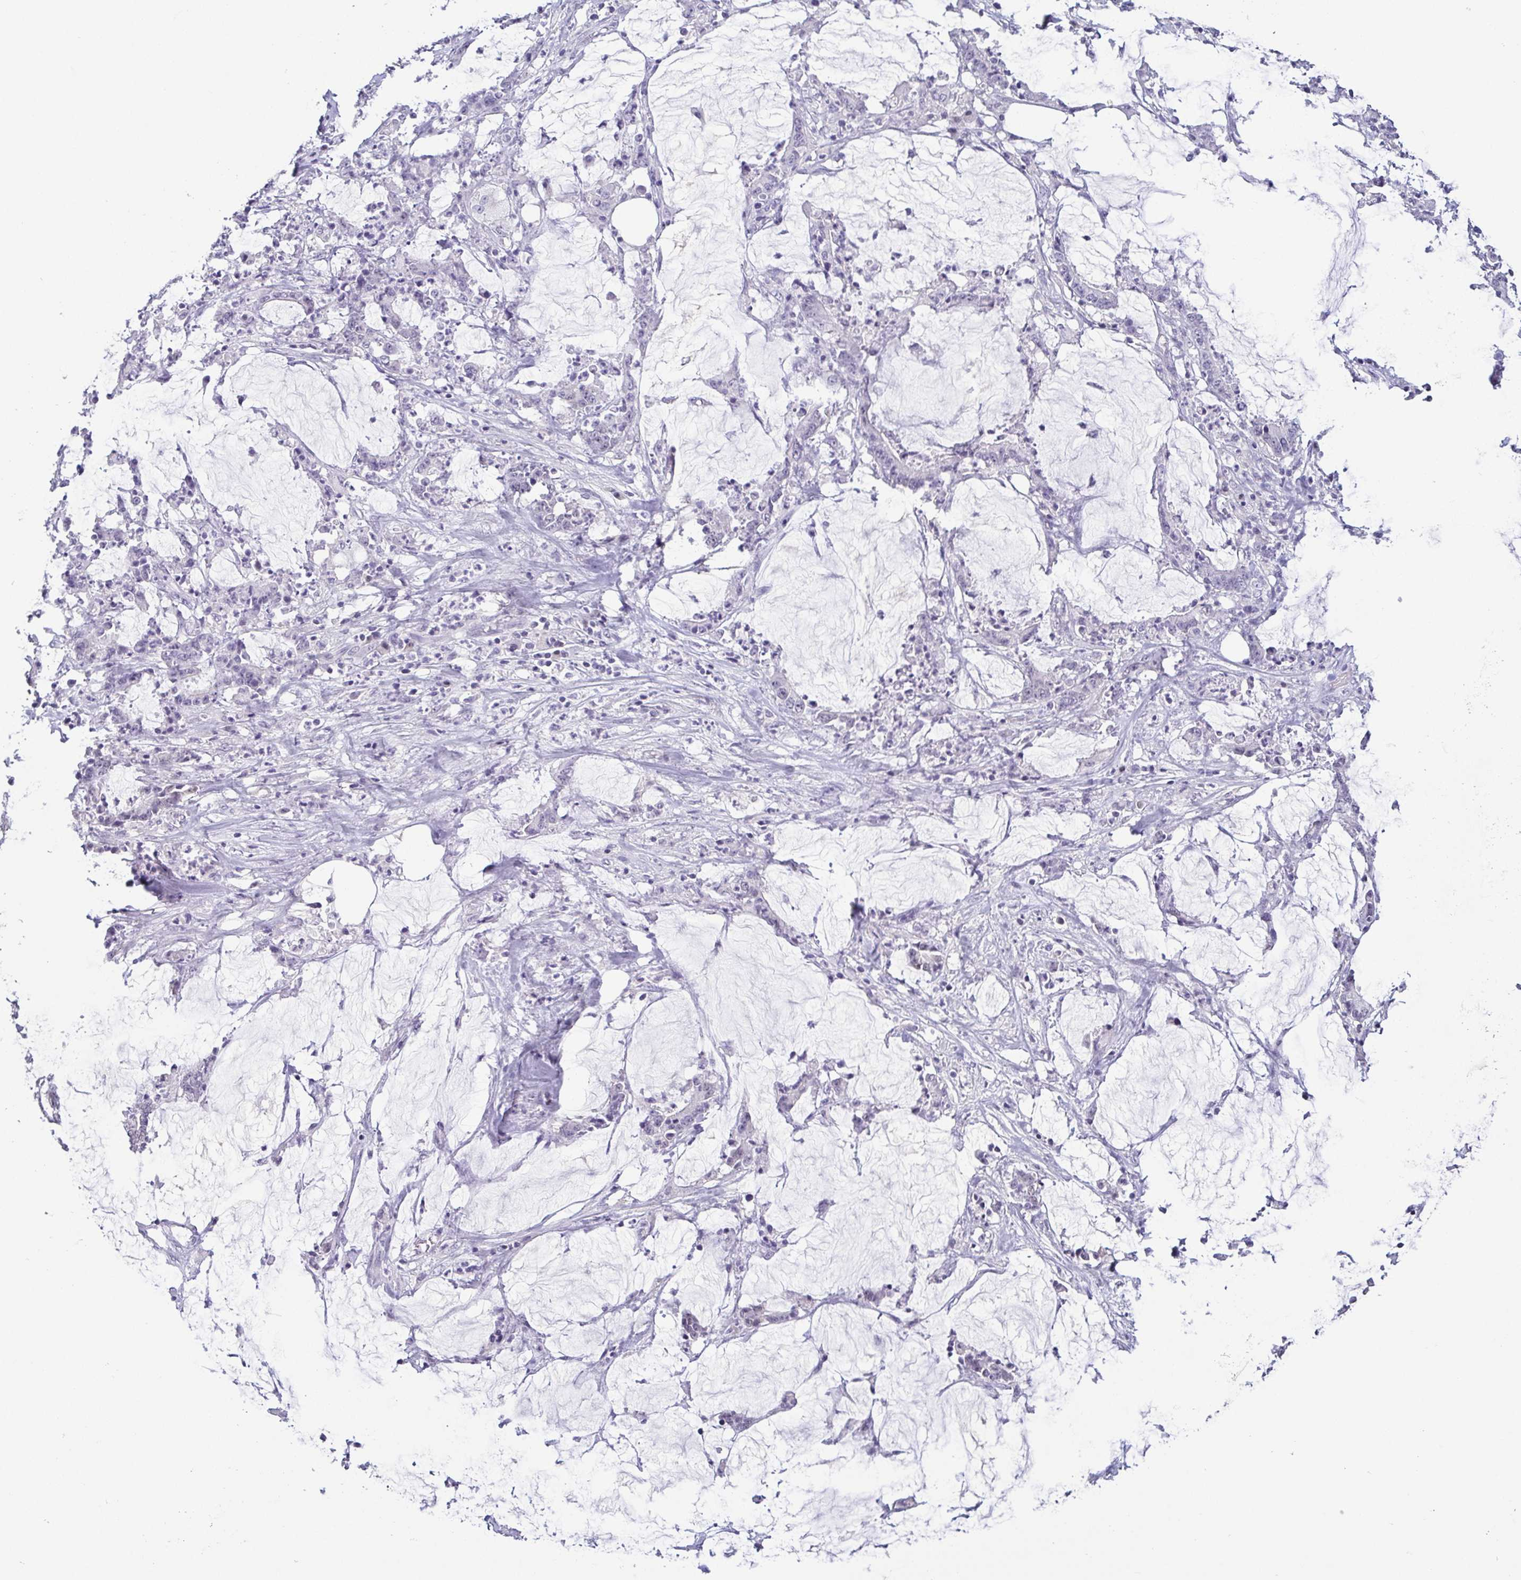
{"staining": {"intensity": "negative", "quantity": "none", "location": "none"}, "tissue": "stomach cancer", "cell_type": "Tumor cells", "image_type": "cancer", "snomed": [{"axis": "morphology", "description": "Adenocarcinoma, NOS"}, {"axis": "topography", "description": "Stomach, upper"}], "caption": "This is a image of IHC staining of stomach adenocarcinoma, which shows no expression in tumor cells.", "gene": "TCF3", "patient": {"sex": "male", "age": 68}}